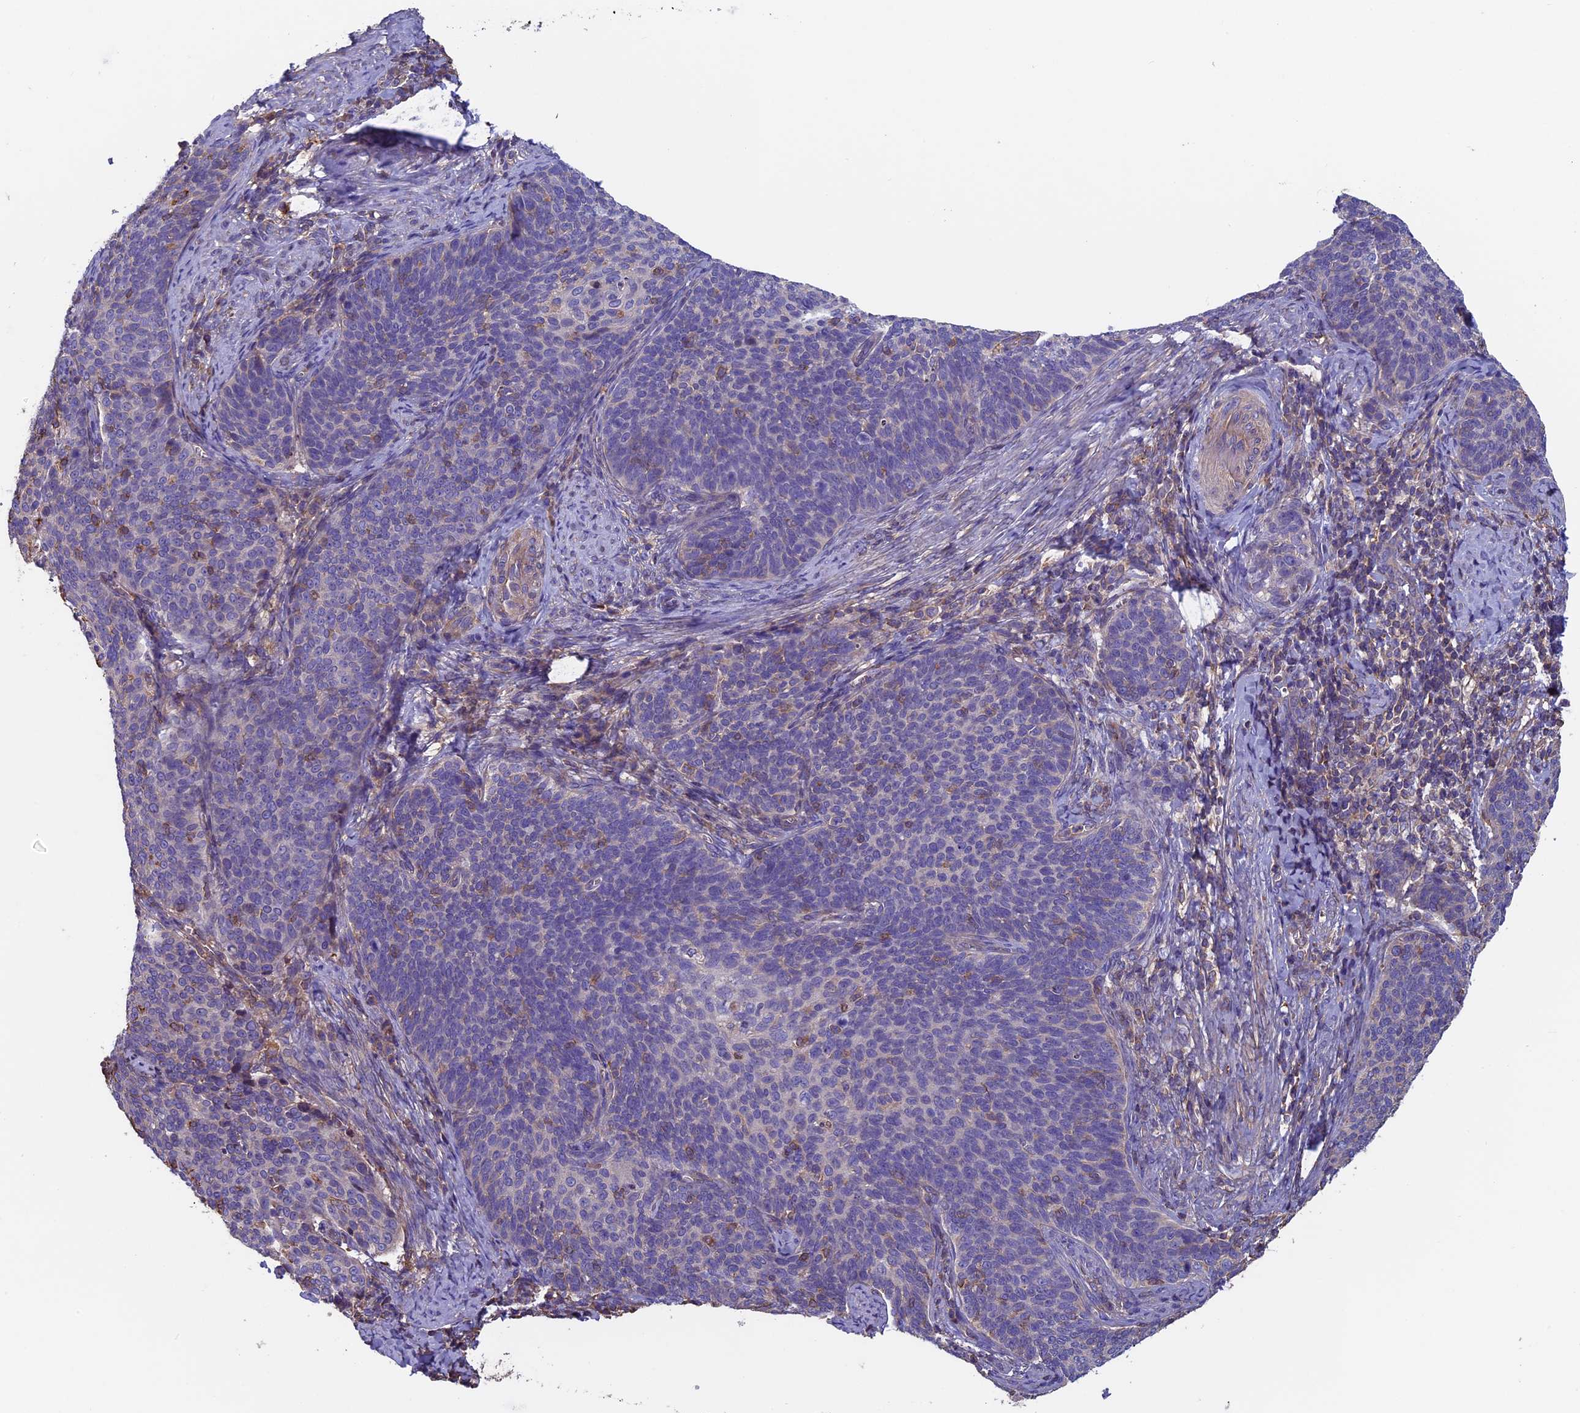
{"staining": {"intensity": "negative", "quantity": "none", "location": "none"}, "tissue": "cervical cancer", "cell_type": "Tumor cells", "image_type": "cancer", "snomed": [{"axis": "morphology", "description": "Normal tissue, NOS"}, {"axis": "morphology", "description": "Squamous cell carcinoma, NOS"}, {"axis": "topography", "description": "Cervix"}], "caption": "Immunohistochemical staining of cervical cancer shows no significant staining in tumor cells.", "gene": "CCDC153", "patient": {"sex": "female", "age": 39}}